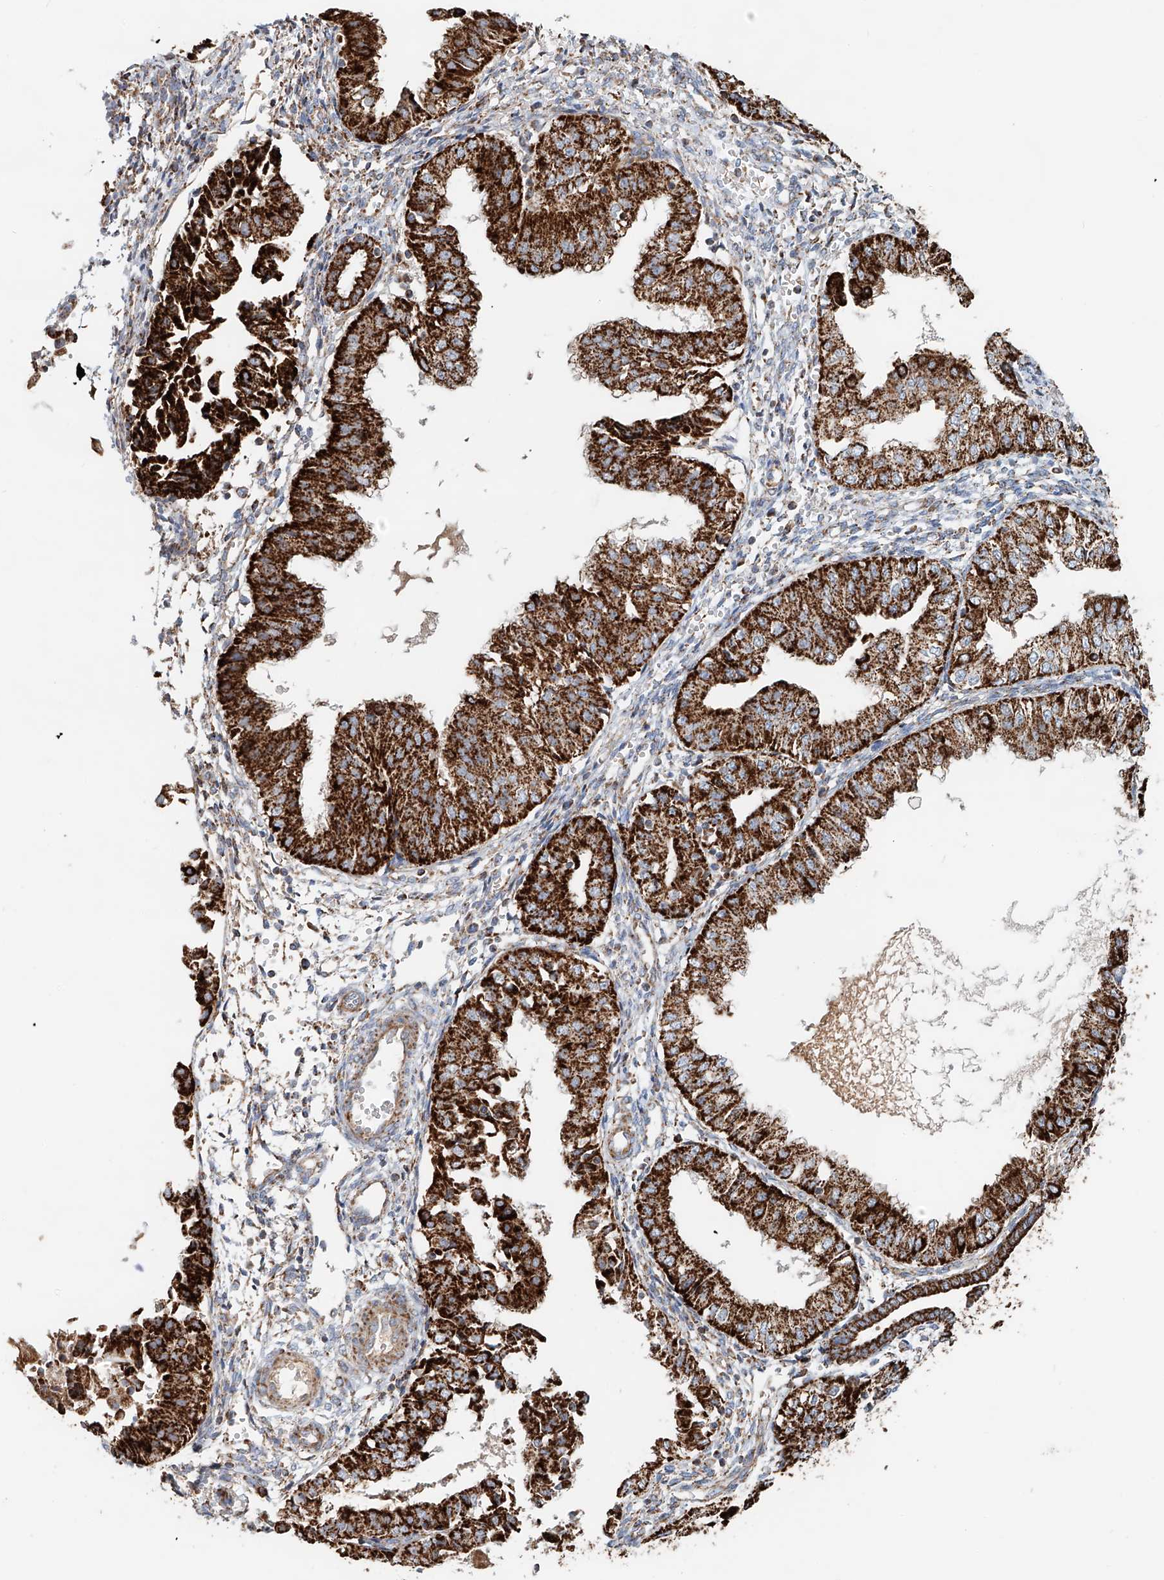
{"staining": {"intensity": "strong", "quantity": ">75%", "location": "cytoplasmic/membranous"}, "tissue": "endometrial cancer", "cell_type": "Tumor cells", "image_type": "cancer", "snomed": [{"axis": "morphology", "description": "Normal tissue, NOS"}, {"axis": "morphology", "description": "Adenocarcinoma, NOS"}, {"axis": "topography", "description": "Endometrium"}], "caption": "DAB (3,3'-diaminobenzidine) immunohistochemical staining of endometrial cancer (adenocarcinoma) shows strong cytoplasmic/membranous protein expression in about >75% of tumor cells.", "gene": "CARD10", "patient": {"sex": "female", "age": 53}}